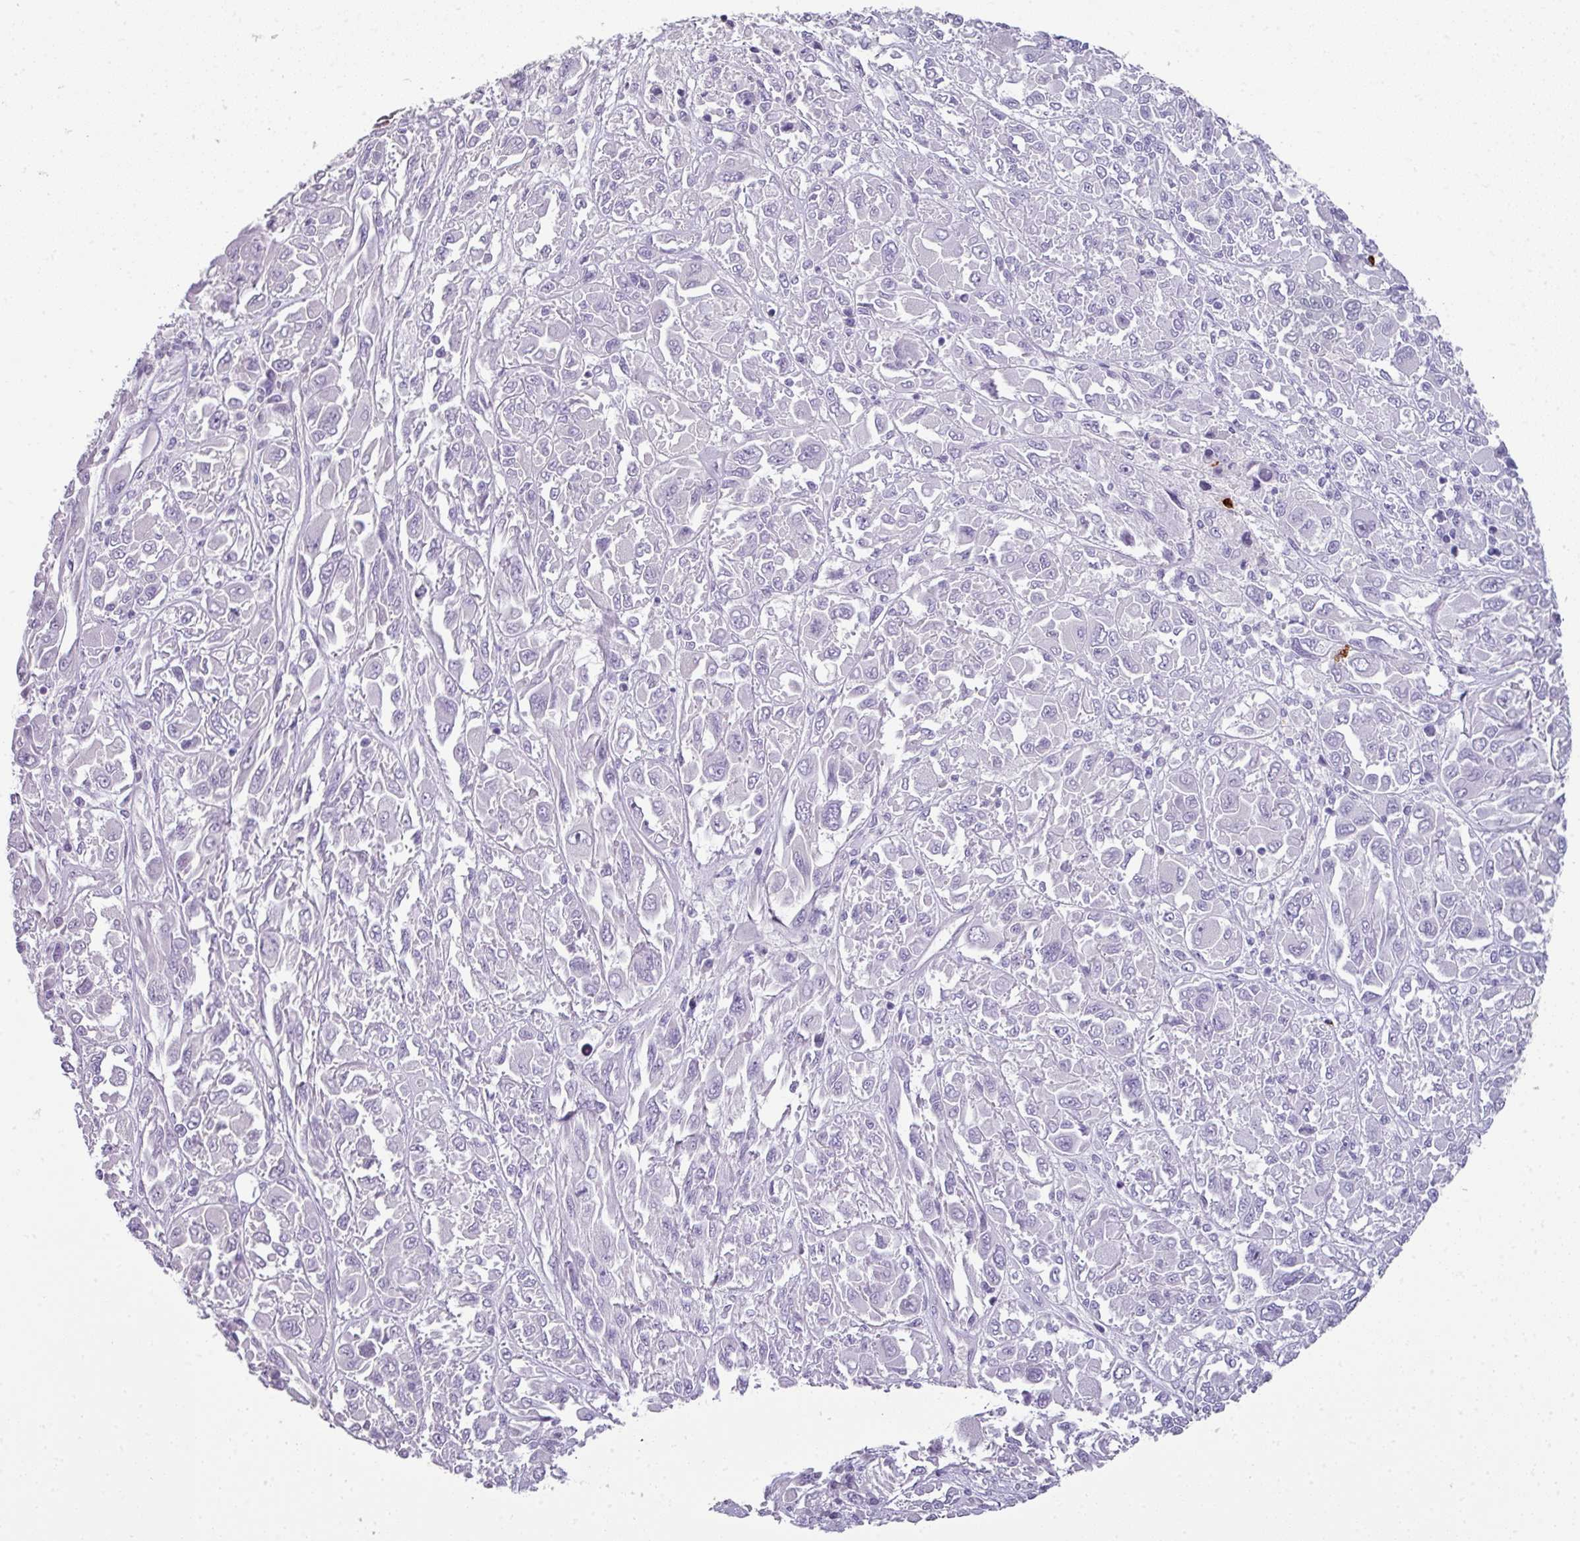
{"staining": {"intensity": "negative", "quantity": "none", "location": "none"}, "tissue": "melanoma", "cell_type": "Tumor cells", "image_type": "cancer", "snomed": [{"axis": "morphology", "description": "Malignant melanoma, NOS"}, {"axis": "topography", "description": "Skin"}], "caption": "Human malignant melanoma stained for a protein using immunohistochemistry displays no expression in tumor cells.", "gene": "CTSG", "patient": {"sex": "female", "age": 91}}